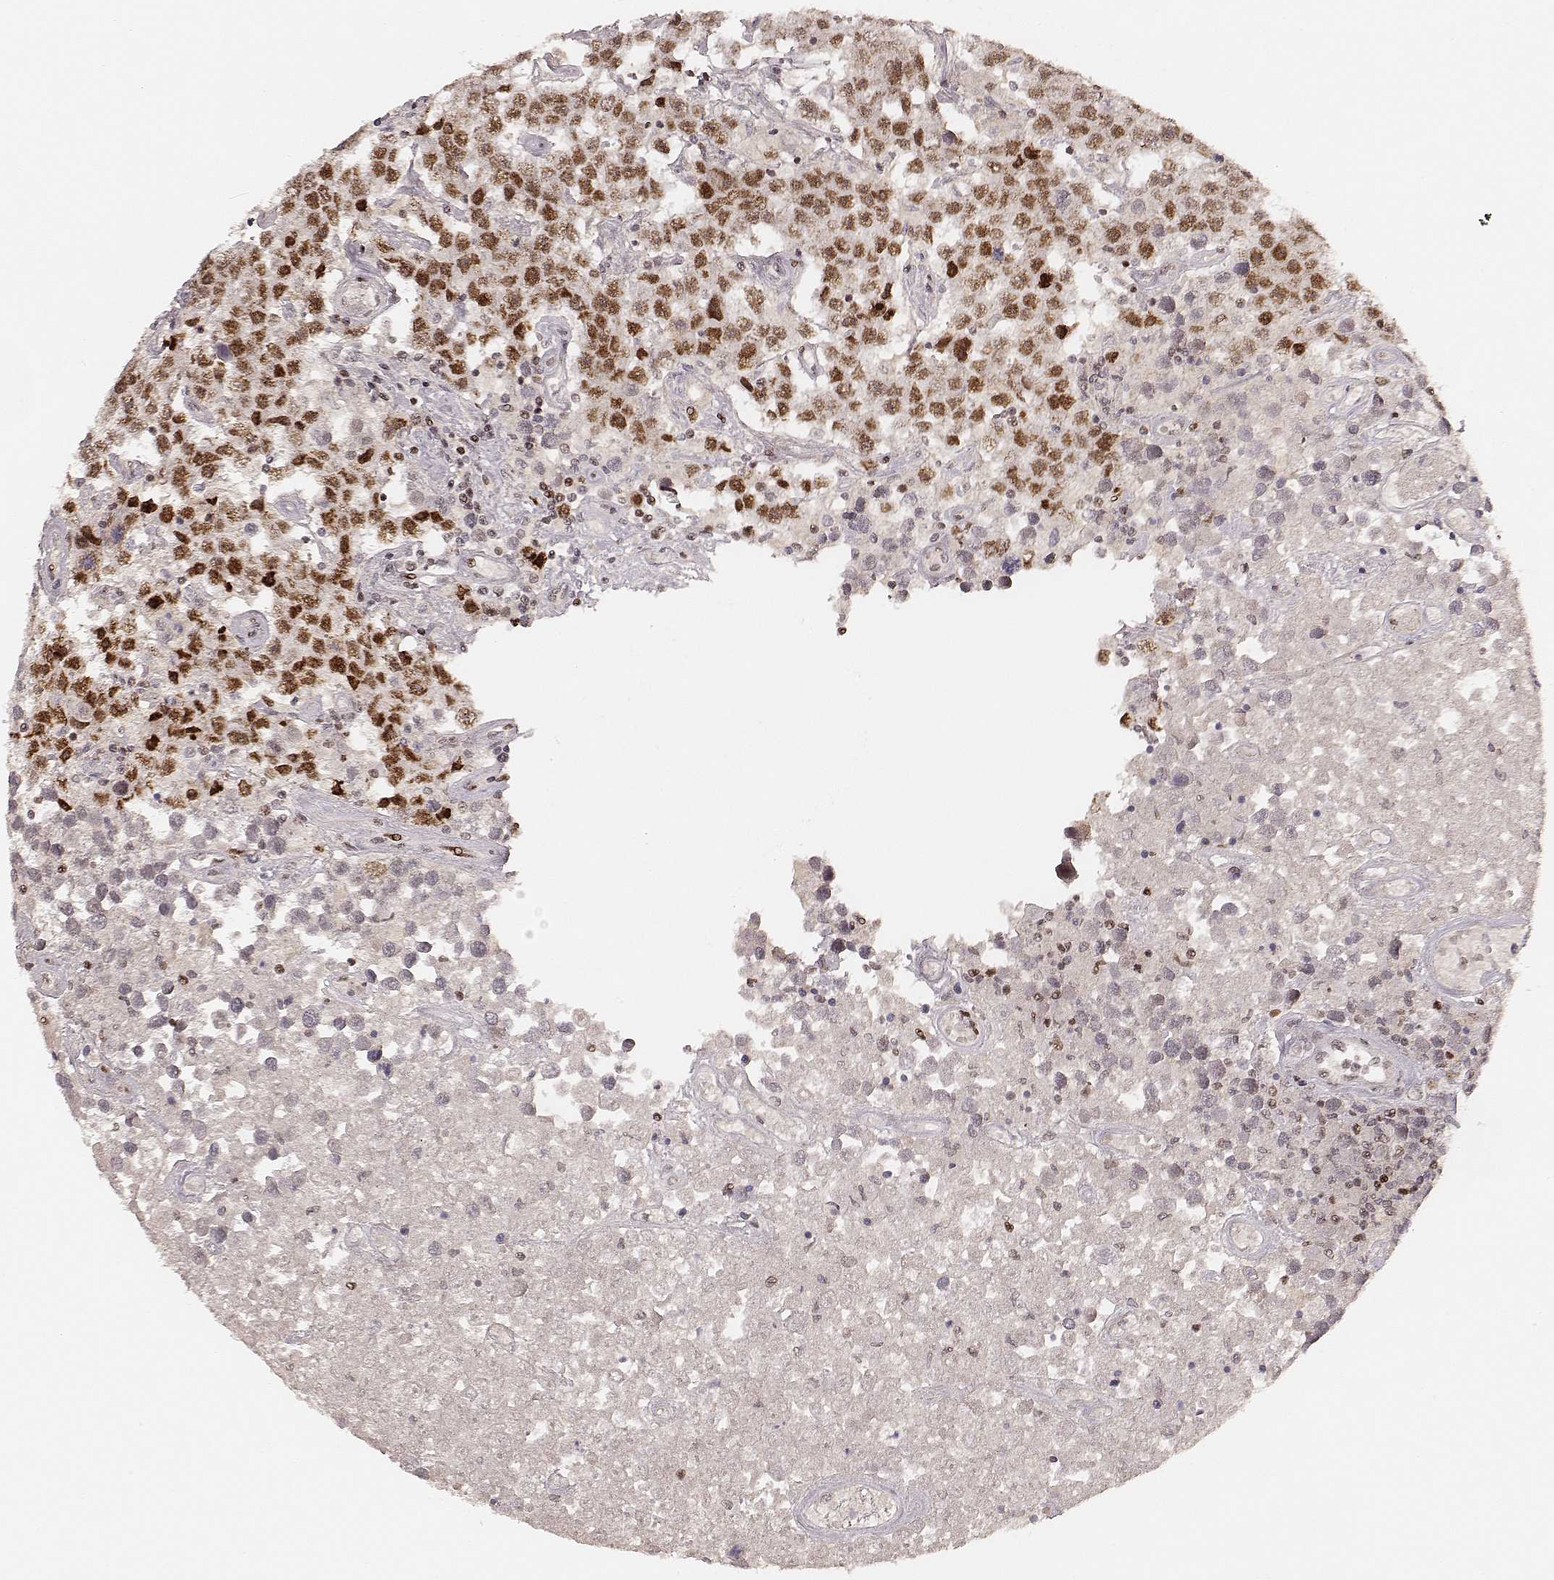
{"staining": {"intensity": "moderate", "quantity": ">75%", "location": "nuclear"}, "tissue": "testis cancer", "cell_type": "Tumor cells", "image_type": "cancer", "snomed": [{"axis": "morphology", "description": "Seminoma, NOS"}, {"axis": "topography", "description": "Testis"}], "caption": "Human seminoma (testis) stained with a protein marker exhibits moderate staining in tumor cells.", "gene": "HNRNPC", "patient": {"sex": "male", "age": 52}}